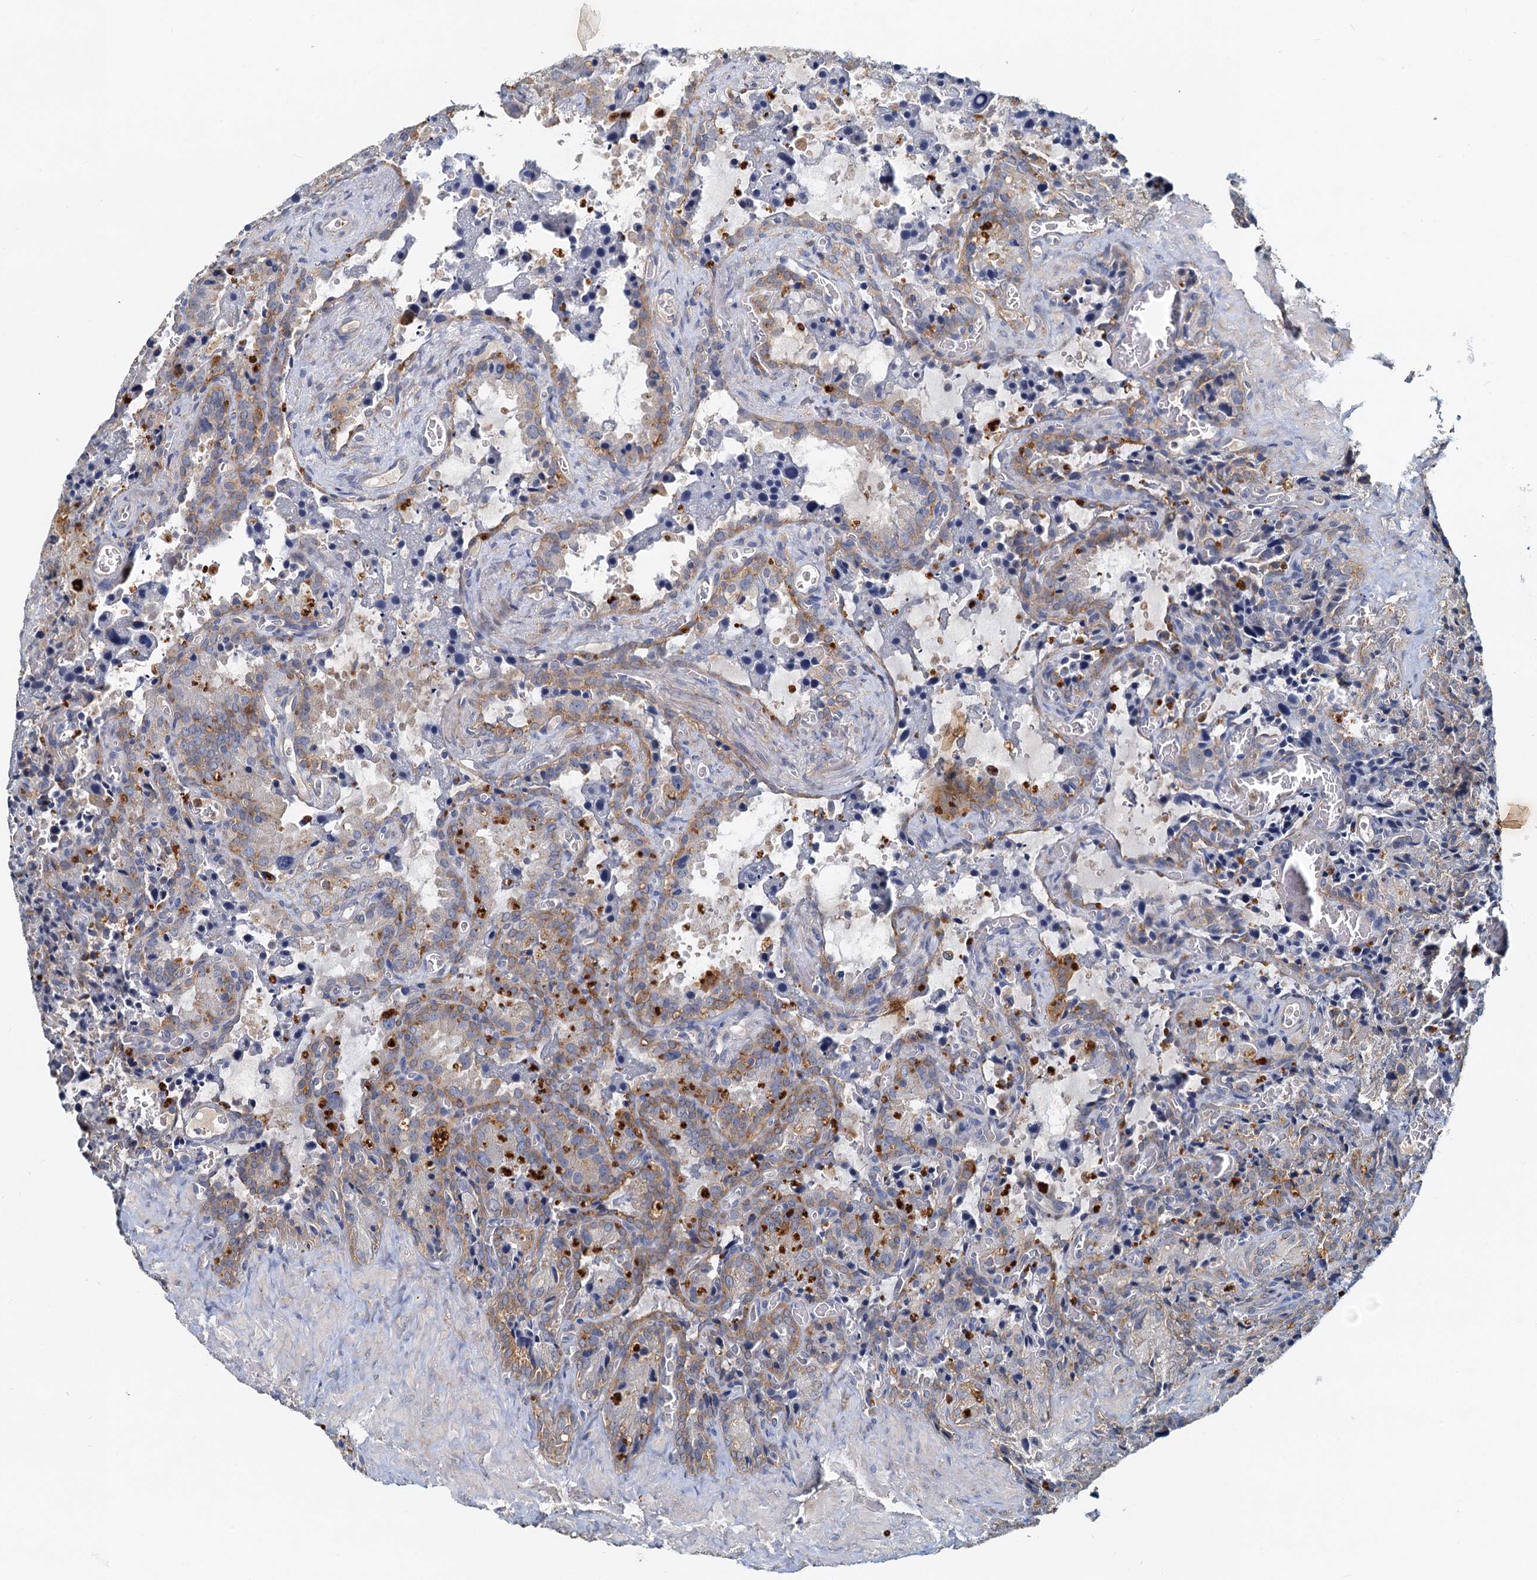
{"staining": {"intensity": "weak", "quantity": ">75%", "location": "cytoplasmic/membranous"}, "tissue": "seminal vesicle", "cell_type": "Glandular cells", "image_type": "normal", "snomed": [{"axis": "morphology", "description": "Normal tissue, NOS"}, {"axis": "topography", "description": "Seminal veicle"}], "caption": "Human seminal vesicle stained for a protein (brown) reveals weak cytoplasmic/membranous positive expression in about >75% of glandular cells.", "gene": "TOLLIP", "patient": {"sex": "male", "age": 62}}